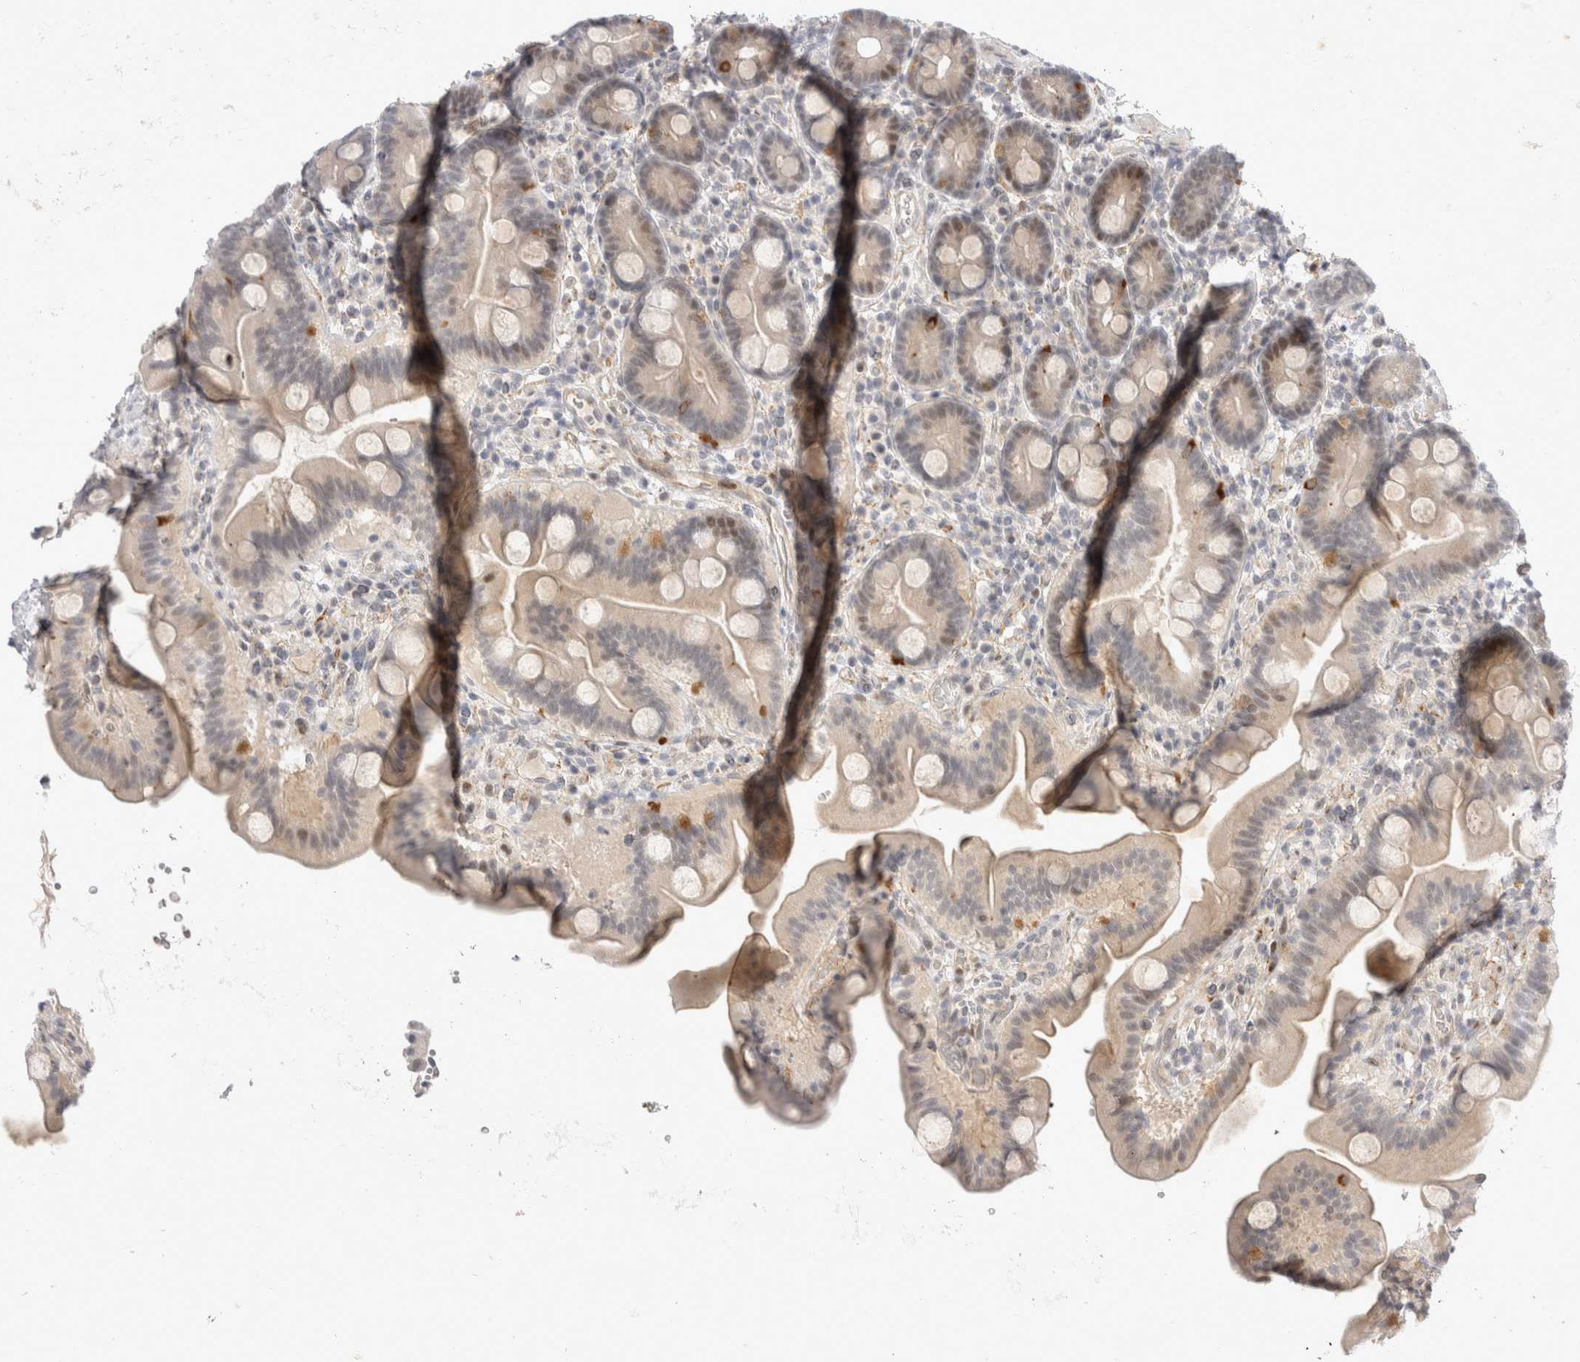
{"staining": {"intensity": "weak", "quantity": ">75%", "location": "cytoplasmic/membranous"}, "tissue": "duodenum", "cell_type": "Glandular cells", "image_type": "normal", "snomed": [{"axis": "morphology", "description": "Normal tissue, NOS"}, {"axis": "topography", "description": "Duodenum"}], "caption": "The image demonstrates a brown stain indicating the presence of a protein in the cytoplasmic/membranous of glandular cells in duodenum.", "gene": "TOM1L2", "patient": {"sex": "male", "age": 54}}